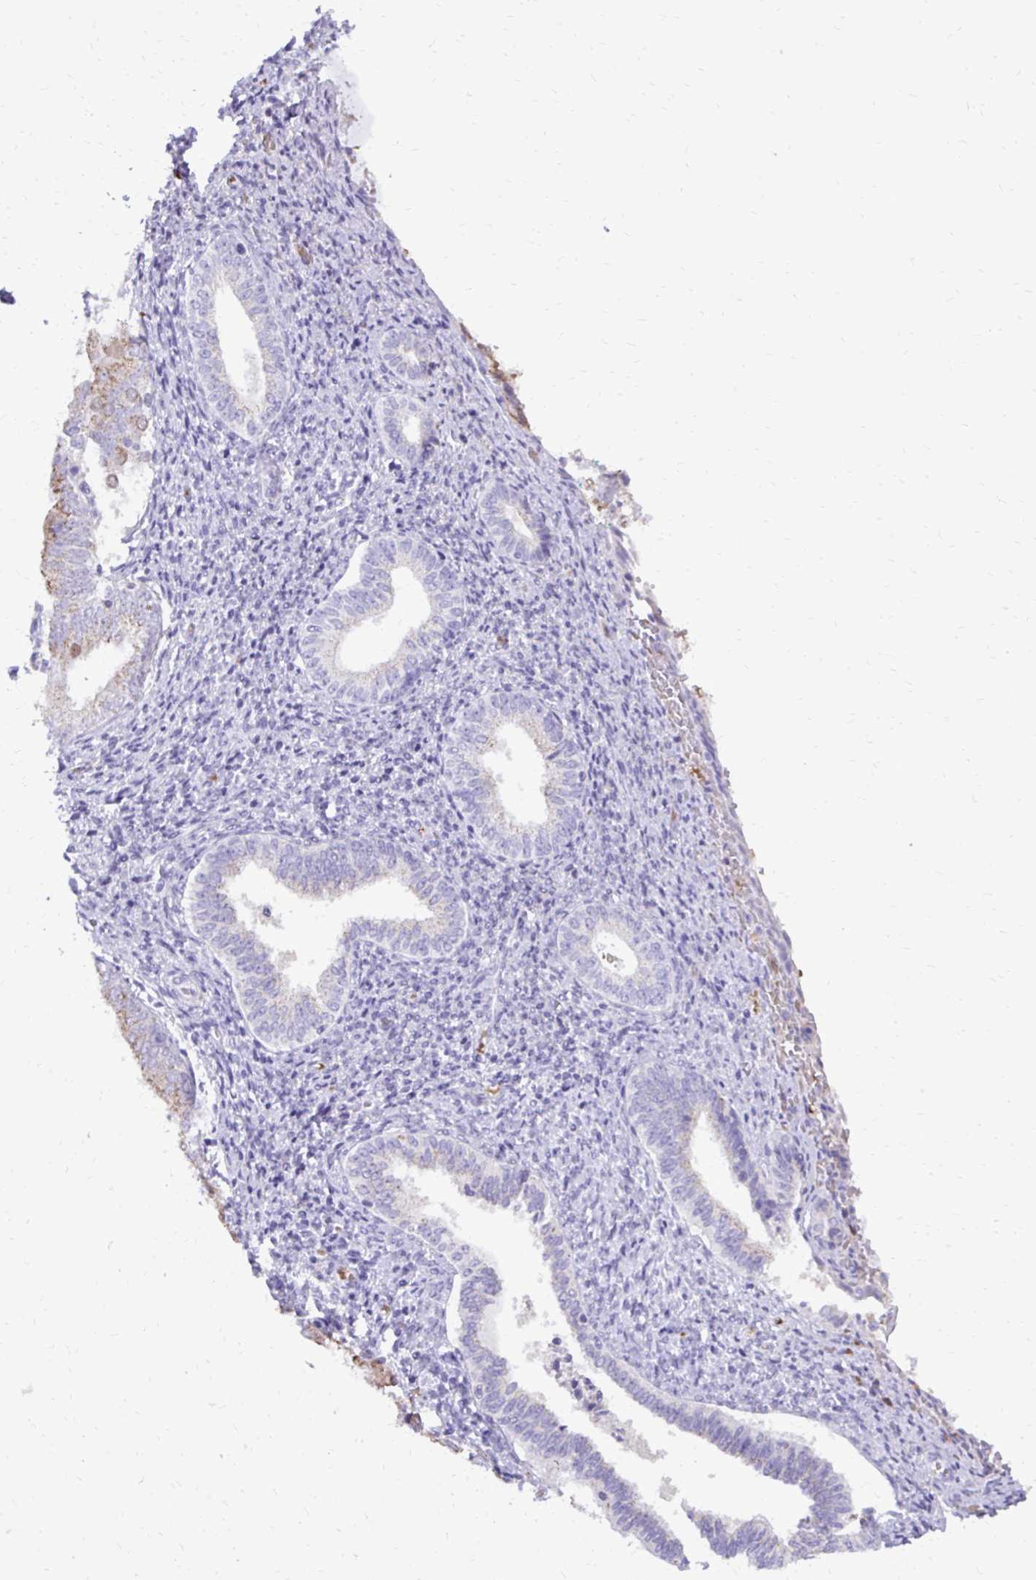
{"staining": {"intensity": "negative", "quantity": "none", "location": "none"}, "tissue": "endometrium", "cell_type": "Cells in endometrial stroma", "image_type": "normal", "snomed": [{"axis": "morphology", "description": "Normal tissue, NOS"}, {"axis": "topography", "description": "Endometrium"}], "caption": "There is no significant positivity in cells in endometrial stroma of endometrium. The staining is performed using DAB brown chromogen with nuclei counter-stained in using hematoxylin.", "gene": "CAT", "patient": {"sex": "female", "age": 50}}